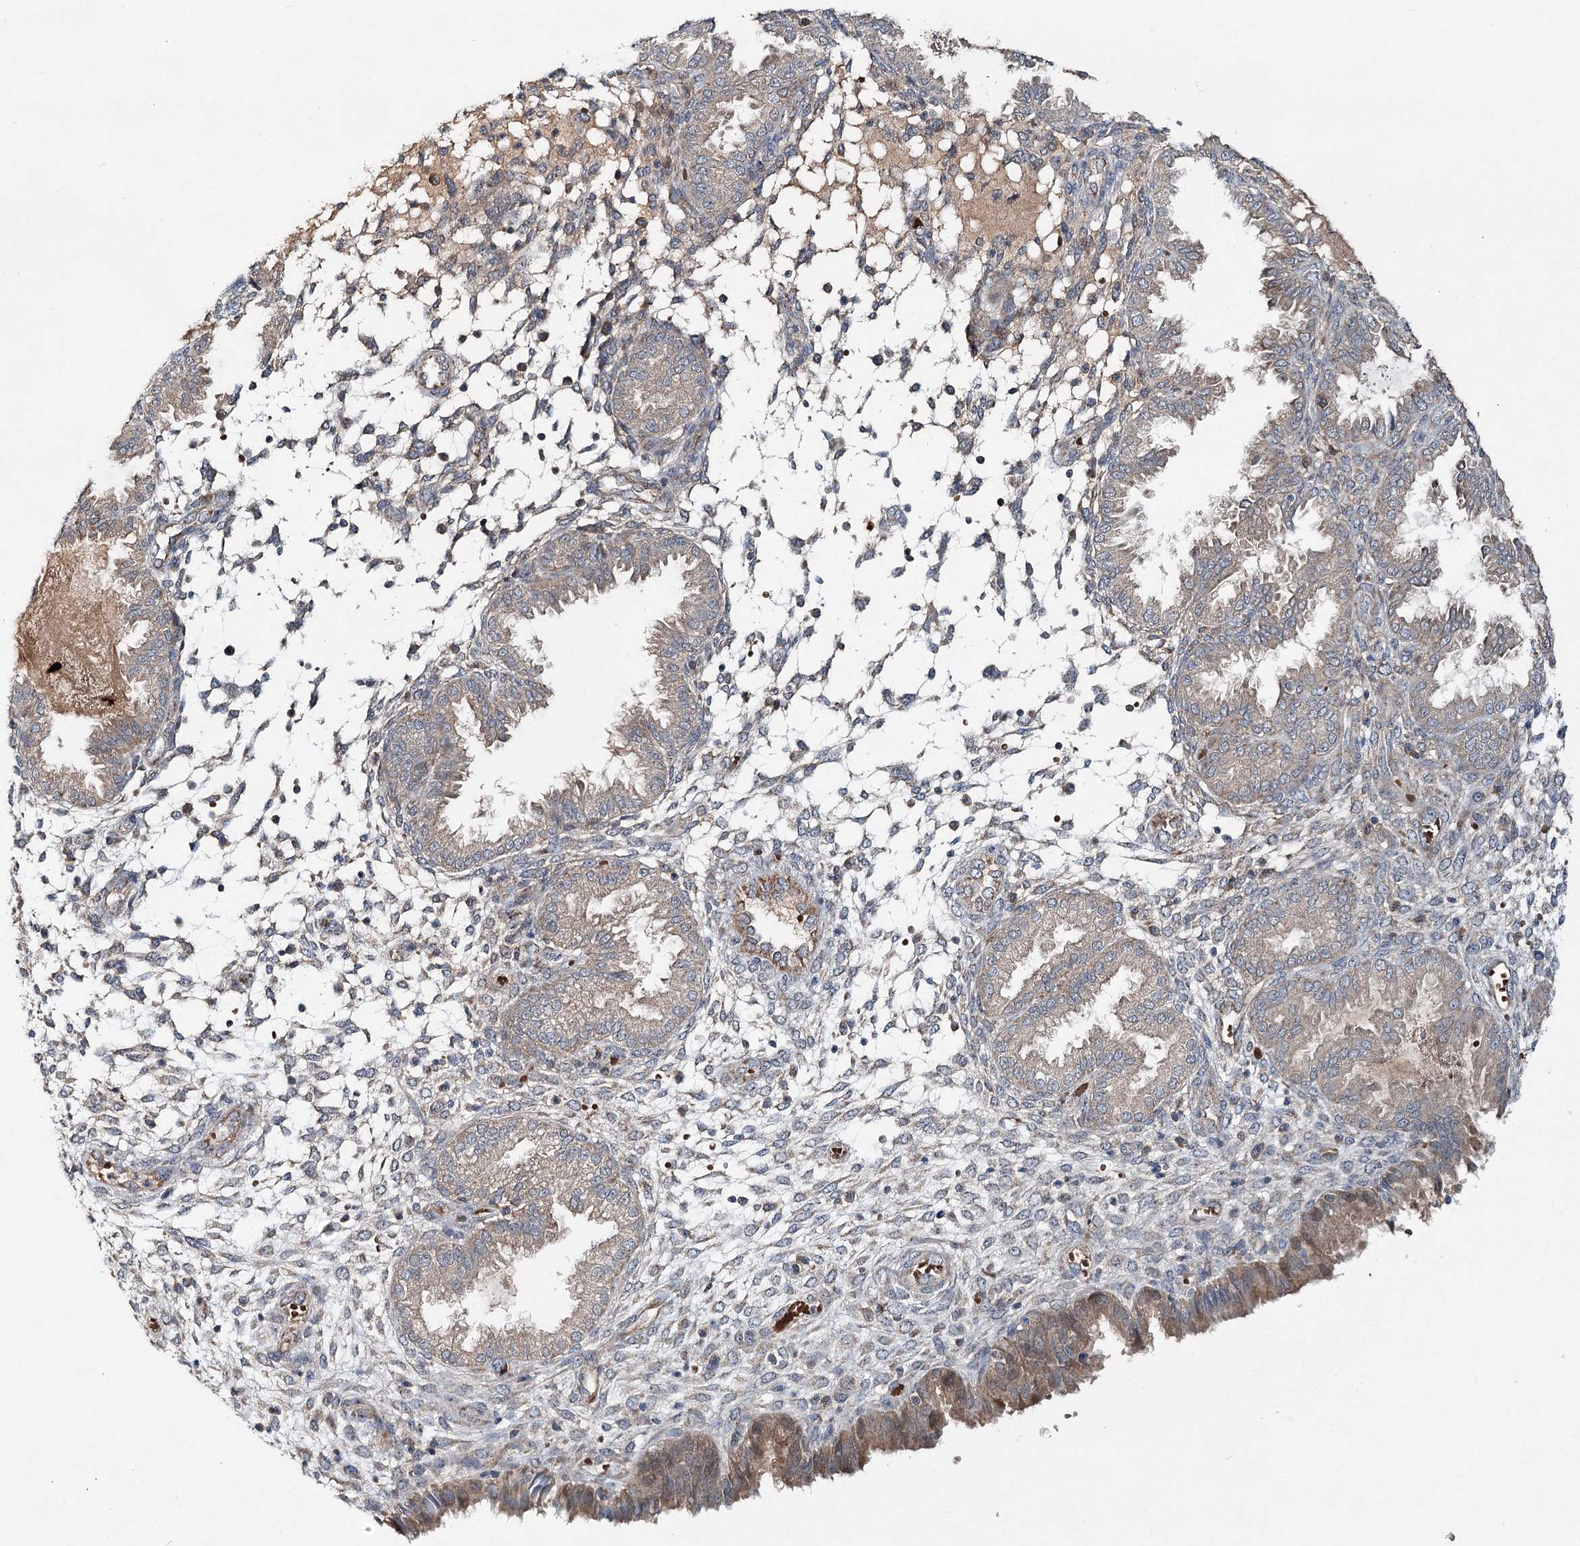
{"staining": {"intensity": "weak", "quantity": "<25%", "location": "cytoplasmic/membranous"}, "tissue": "endometrium", "cell_type": "Cells in endometrial stroma", "image_type": "normal", "snomed": [{"axis": "morphology", "description": "Normal tissue, NOS"}, {"axis": "topography", "description": "Endometrium"}], "caption": "This is an immunohistochemistry micrograph of unremarkable human endometrium. There is no staining in cells in endometrial stroma.", "gene": "PYROXD2", "patient": {"sex": "female", "age": 33}}